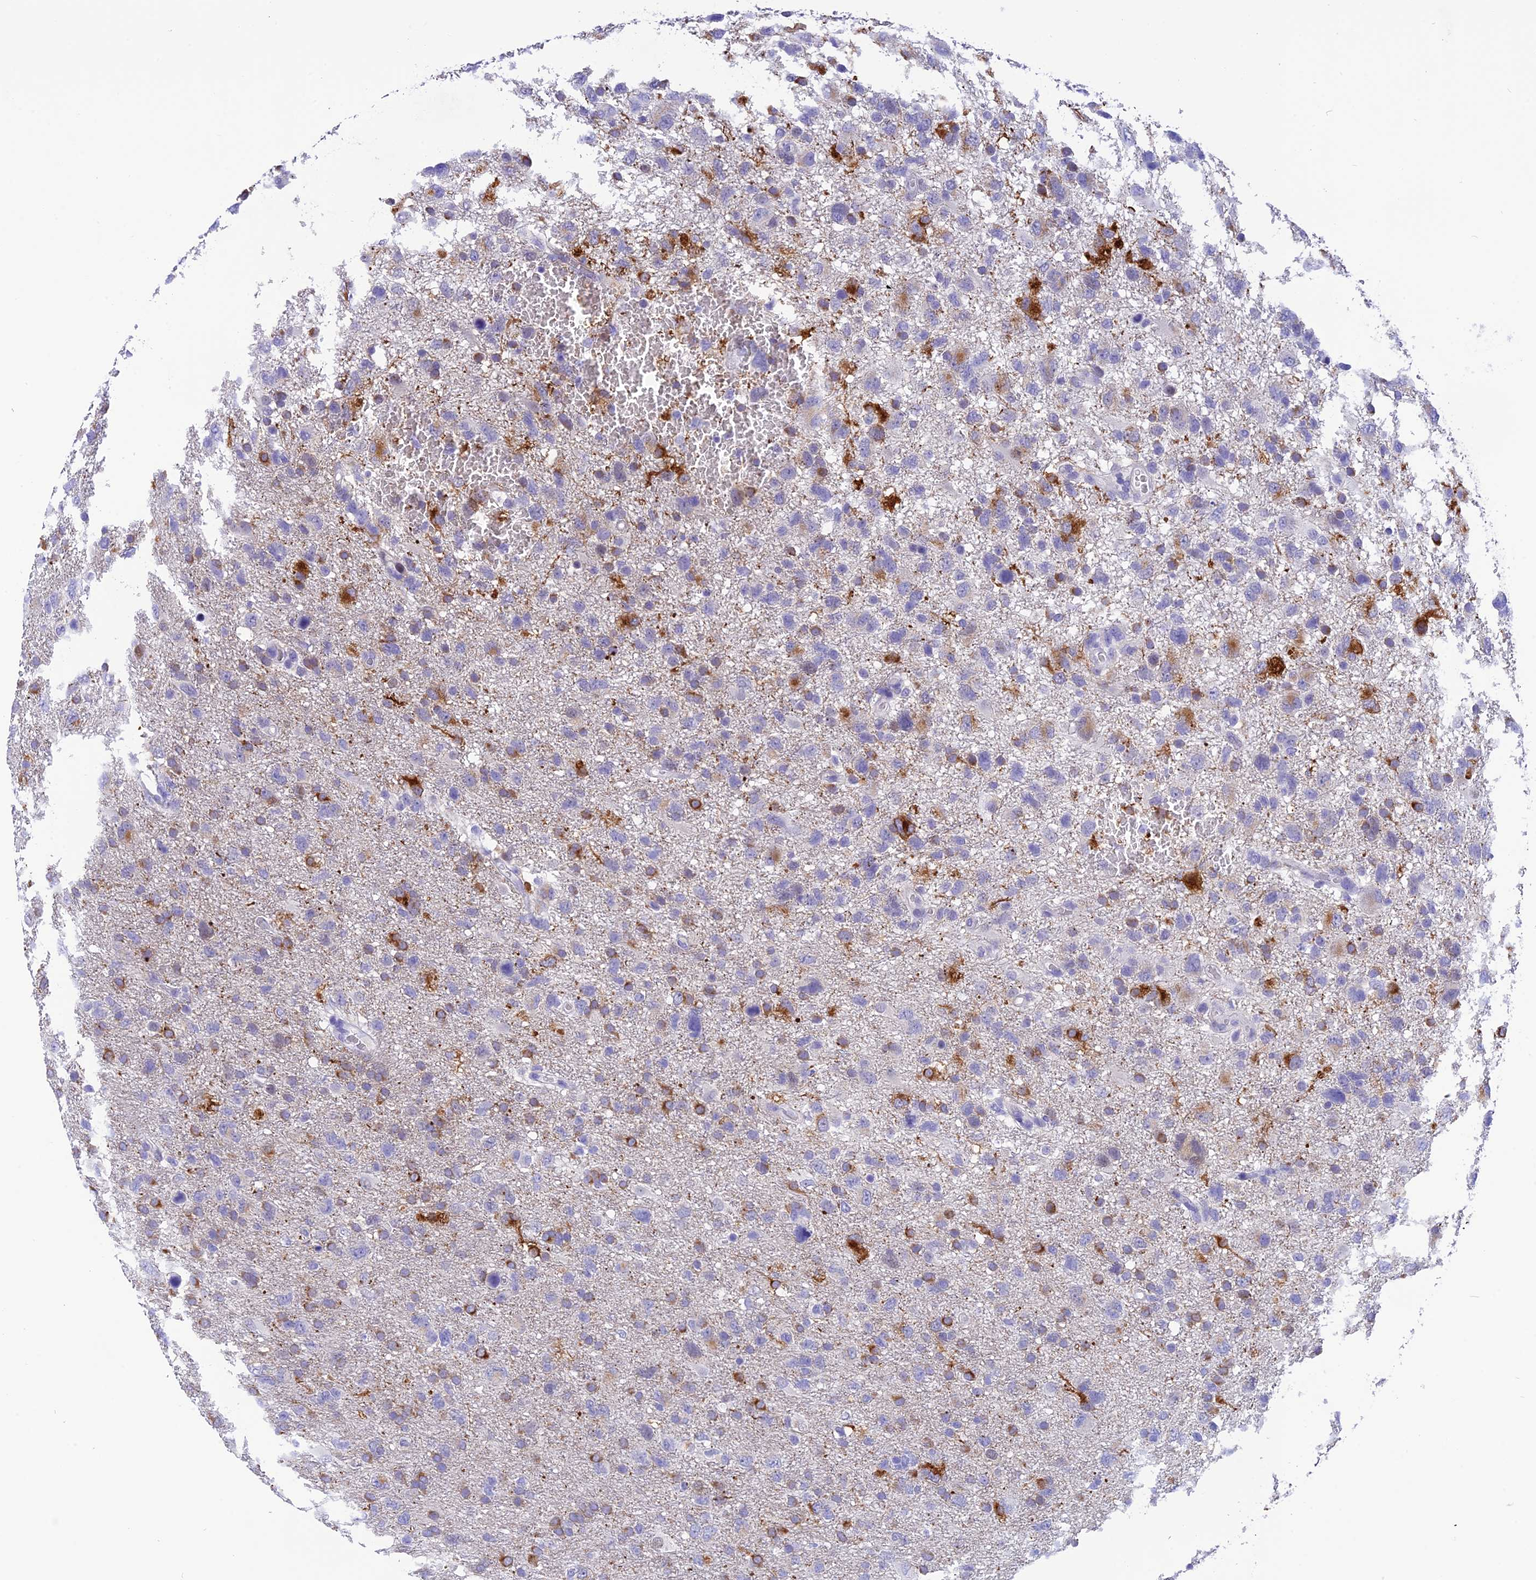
{"staining": {"intensity": "moderate", "quantity": "<25%", "location": "cytoplasmic/membranous"}, "tissue": "glioma", "cell_type": "Tumor cells", "image_type": "cancer", "snomed": [{"axis": "morphology", "description": "Glioma, malignant, High grade"}, {"axis": "topography", "description": "Brain"}], "caption": "A brown stain labels moderate cytoplasmic/membranous expression of a protein in human glioma tumor cells.", "gene": "KDELR3", "patient": {"sex": "male", "age": 61}}